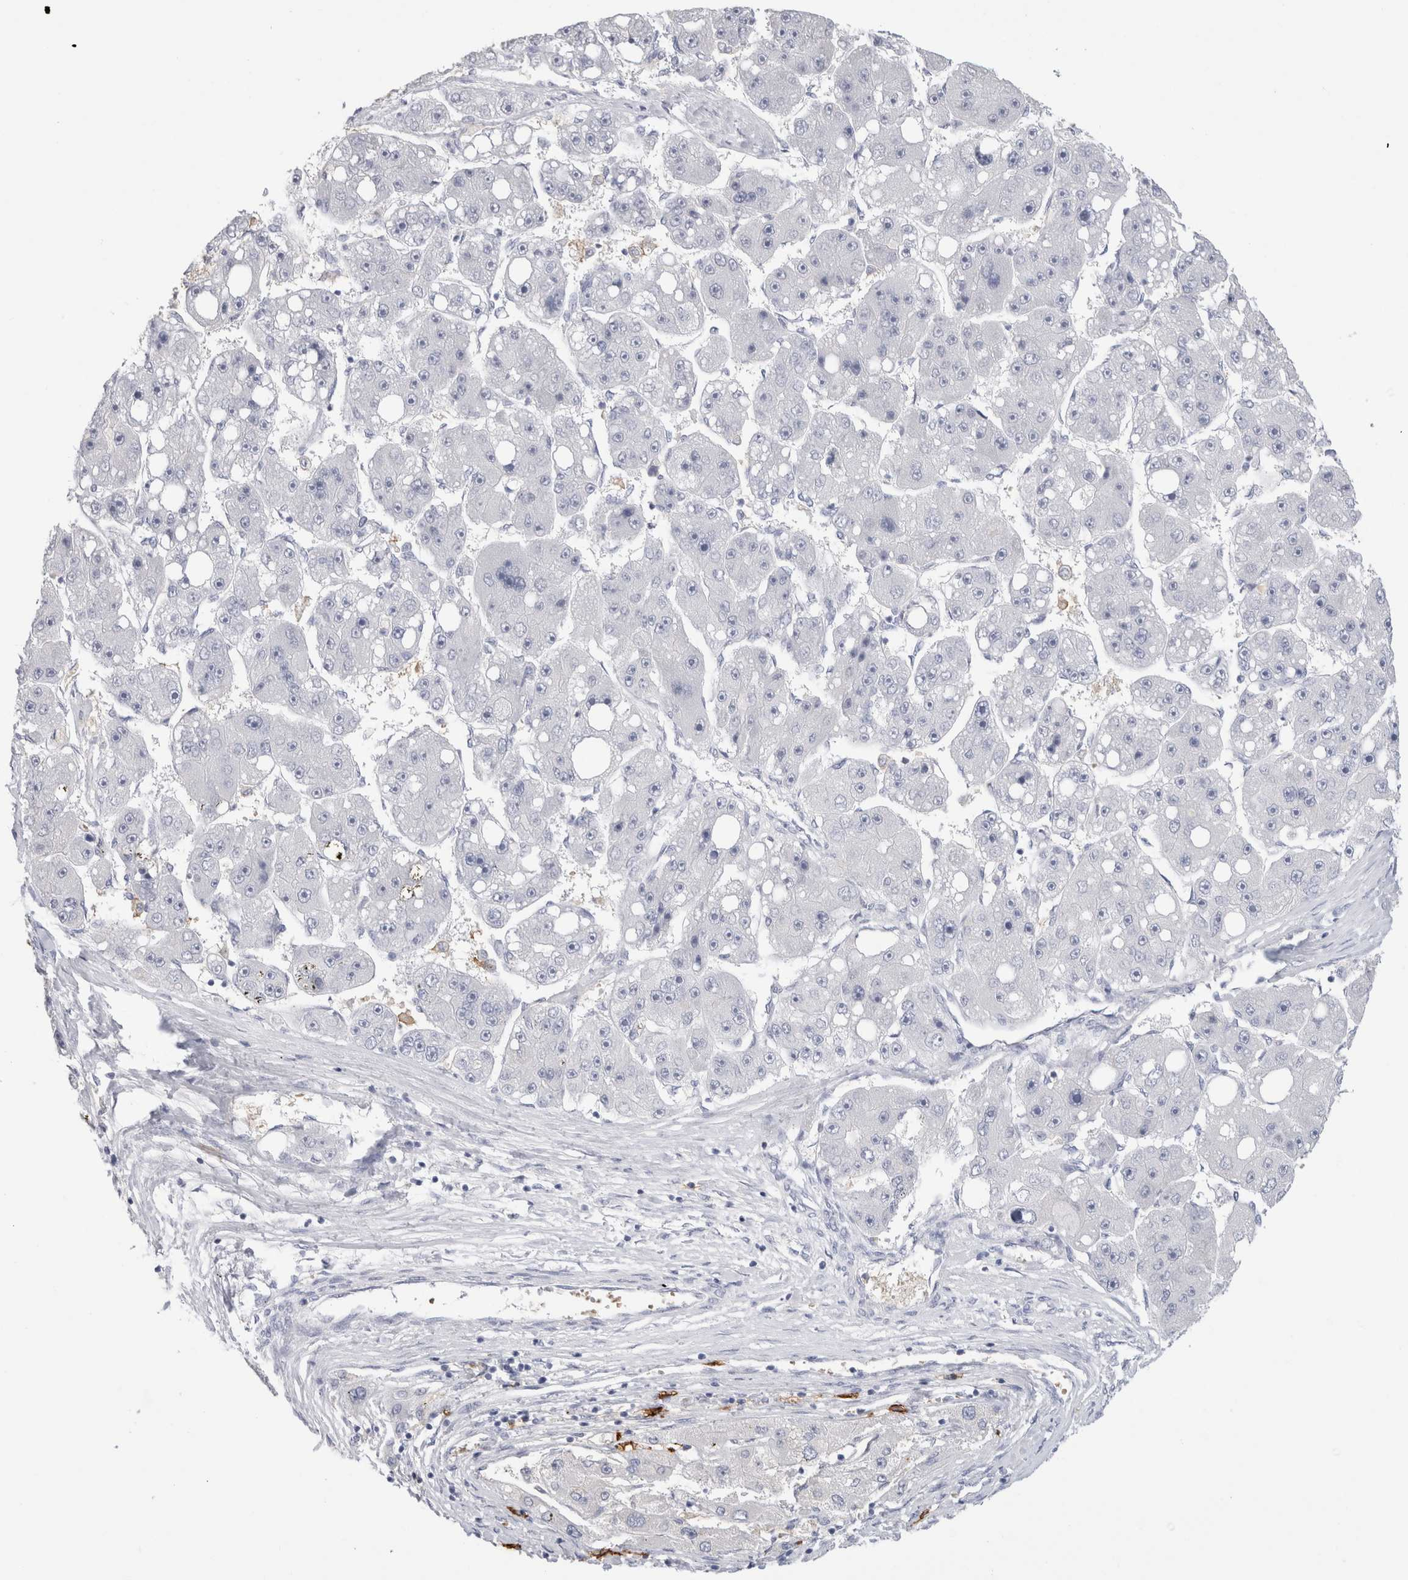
{"staining": {"intensity": "negative", "quantity": "none", "location": "none"}, "tissue": "liver cancer", "cell_type": "Tumor cells", "image_type": "cancer", "snomed": [{"axis": "morphology", "description": "Carcinoma, Hepatocellular, NOS"}, {"axis": "topography", "description": "Liver"}], "caption": "The histopathology image shows no significant positivity in tumor cells of liver cancer.", "gene": "CD38", "patient": {"sex": "female", "age": 61}}